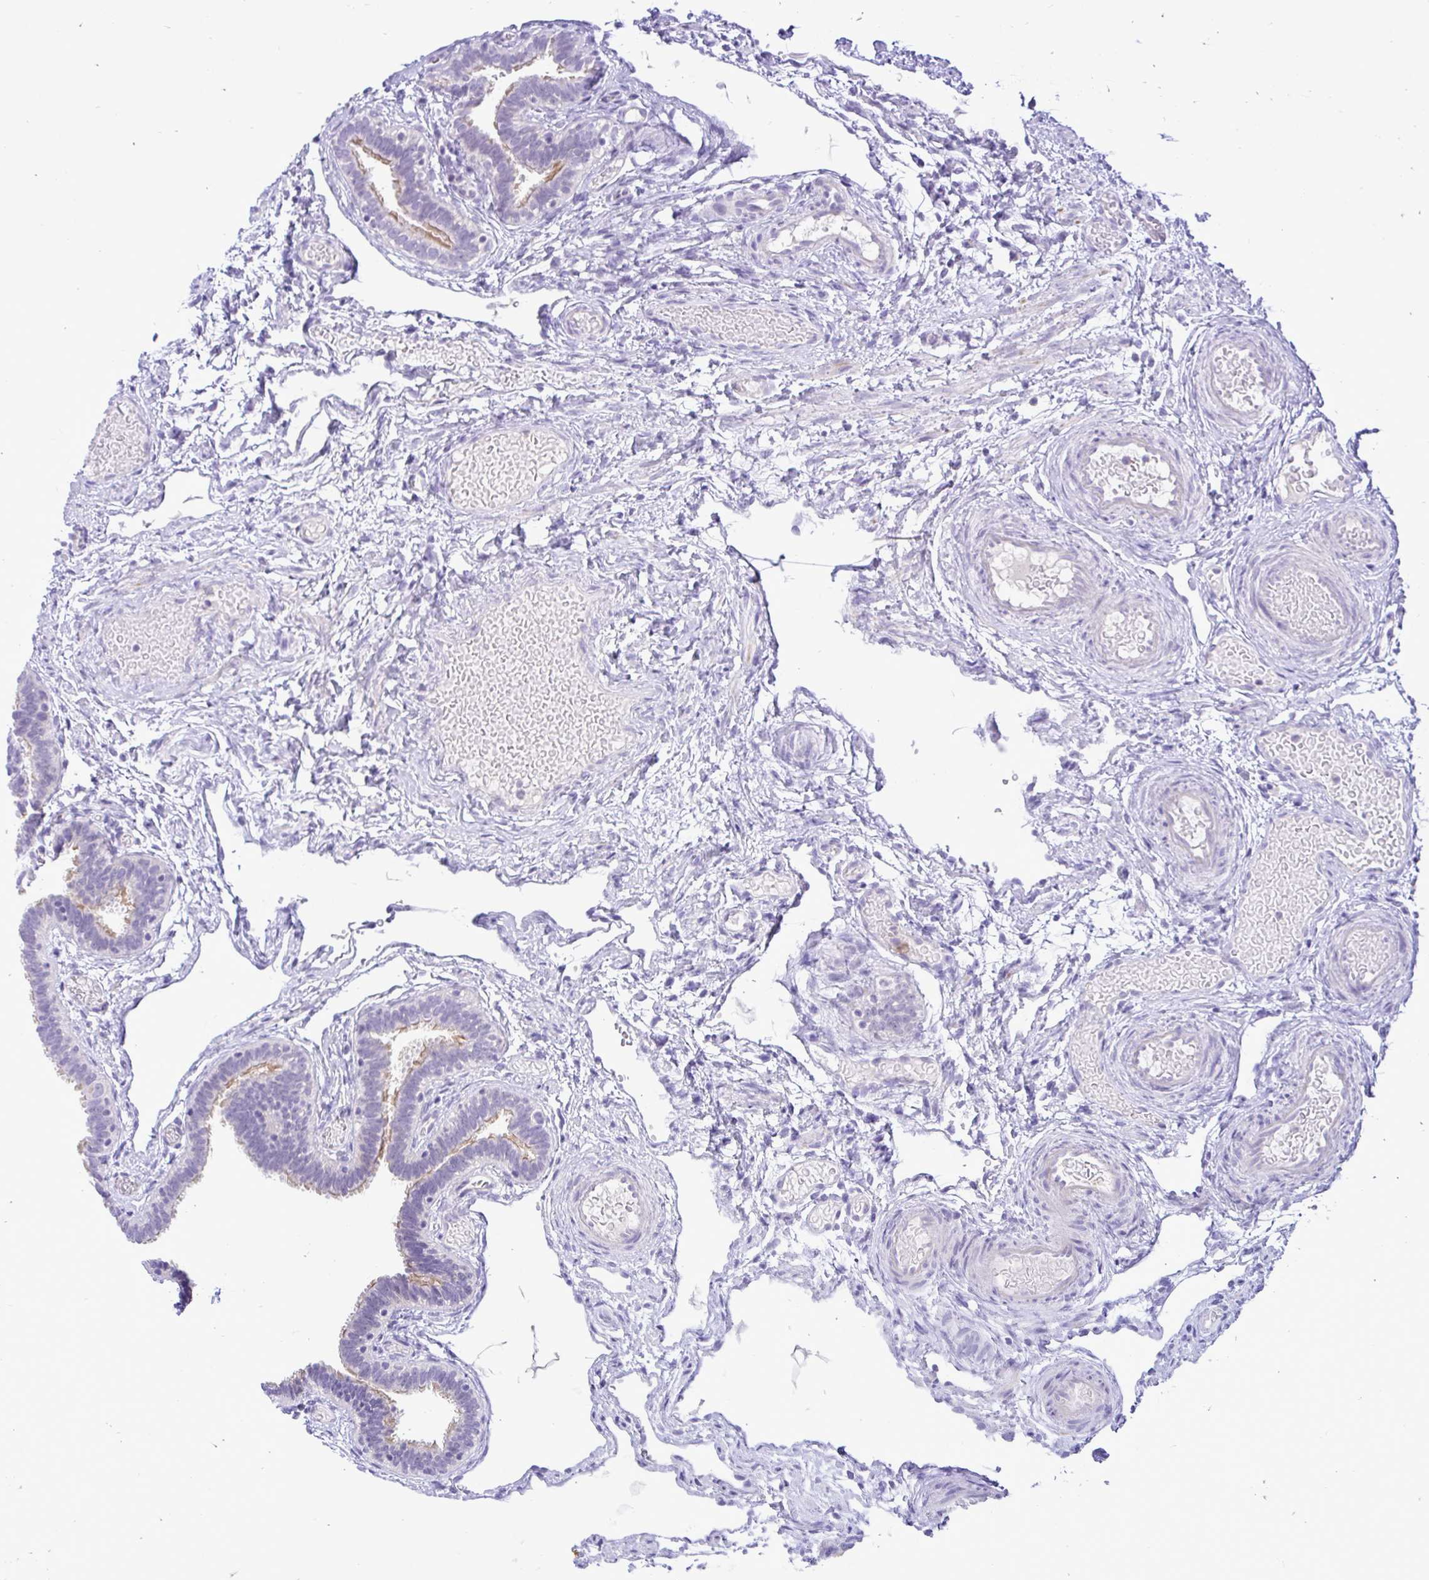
{"staining": {"intensity": "negative", "quantity": "none", "location": "none"}, "tissue": "fallopian tube", "cell_type": "Glandular cells", "image_type": "normal", "snomed": [{"axis": "morphology", "description": "Normal tissue, NOS"}, {"axis": "topography", "description": "Fallopian tube"}], "caption": "DAB immunohistochemical staining of normal human fallopian tube displays no significant staining in glandular cells. (IHC, brightfield microscopy, high magnification).", "gene": "ZNF101", "patient": {"sex": "female", "age": 37}}